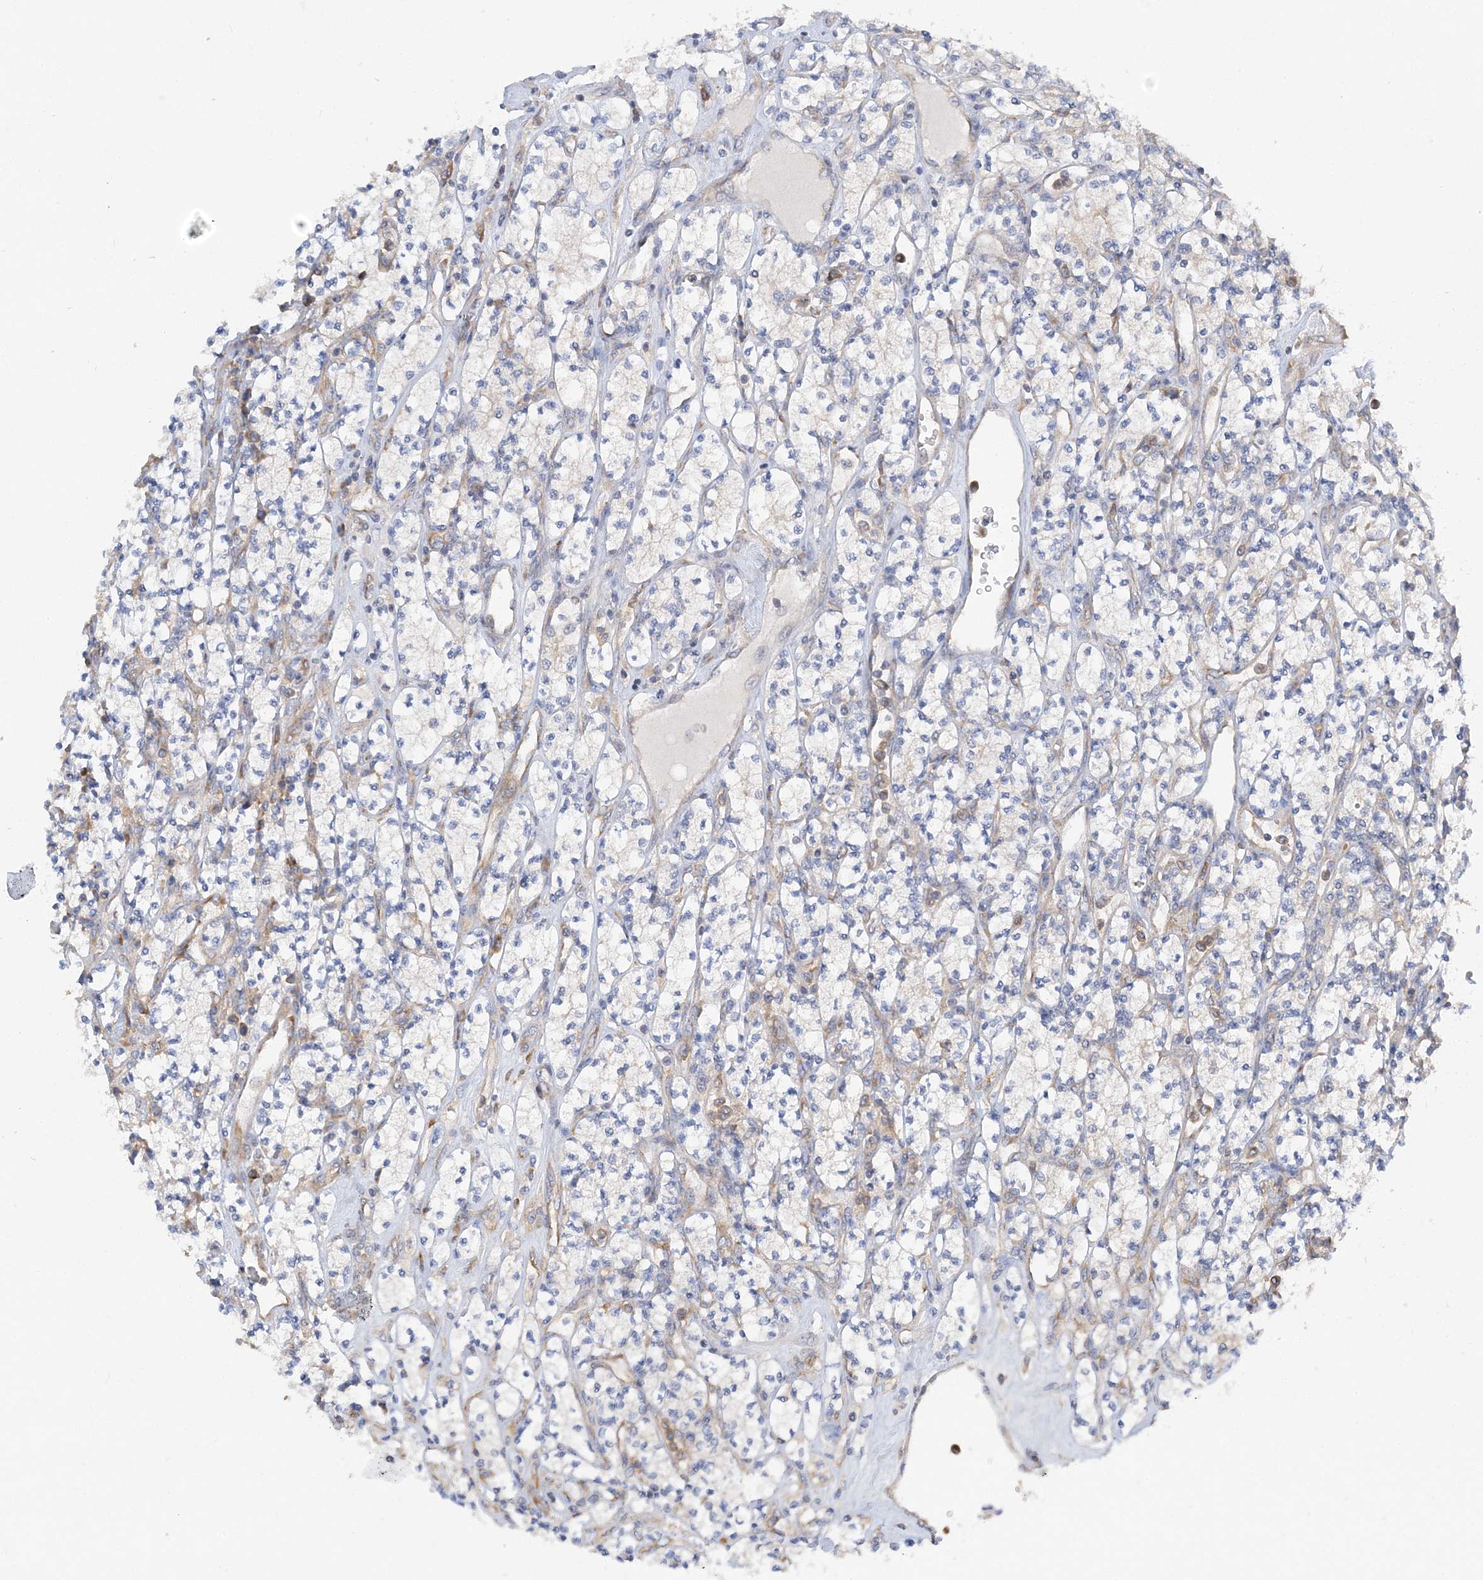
{"staining": {"intensity": "weak", "quantity": "<25%", "location": "cytoplasmic/membranous"}, "tissue": "renal cancer", "cell_type": "Tumor cells", "image_type": "cancer", "snomed": [{"axis": "morphology", "description": "Adenocarcinoma, NOS"}, {"axis": "topography", "description": "Kidney"}], "caption": "A high-resolution image shows immunohistochemistry staining of adenocarcinoma (renal), which shows no significant expression in tumor cells.", "gene": "LARP4B", "patient": {"sex": "male", "age": 77}}